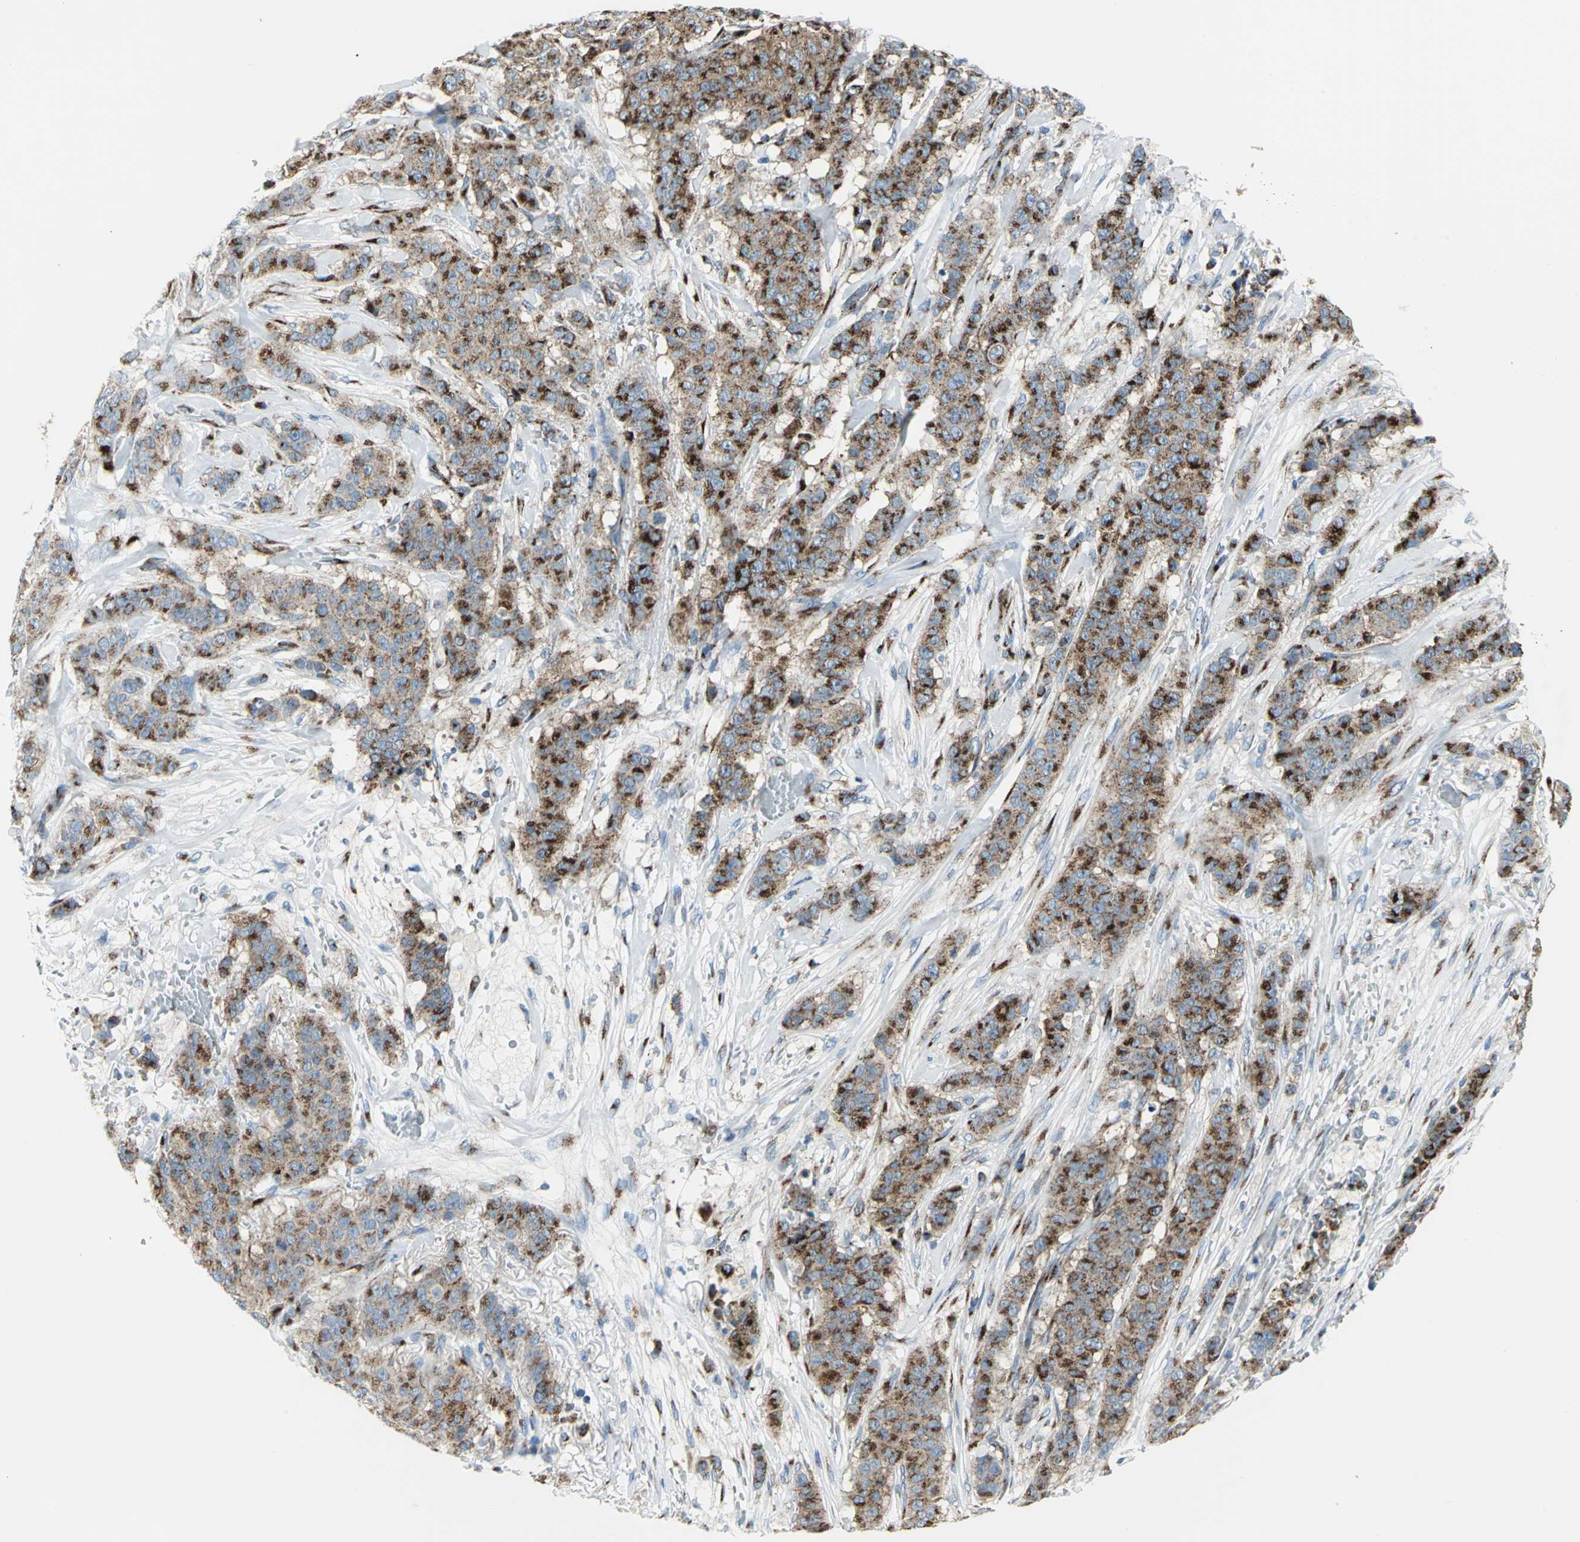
{"staining": {"intensity": "strong", "quantity": ">75%", "location": "cytoplasmic/membranous"}, "tissue": "breast cancer", "cell_type": "Tumor cells", "image_type": "cancer", "snomed": [{"axis": "morphology", "description": "Duct carcinoma"}, {"axis": "topography", "description": "Breast"}], "caption": "Infiltrating ductal carcinoma (breast) stained with DAB immunohistochemistry exhibits high levels of strong cytoplasmic/membranous staining in approximately >75% of tumor cells. (Stains: DAB (3,3'-diaminobenzidine) in brown, nuclei in blue, Microscopy: brightfield microscopy at high magnification).", "gene": "GPR3", "patient": {"sex": "female", "age": 40}}